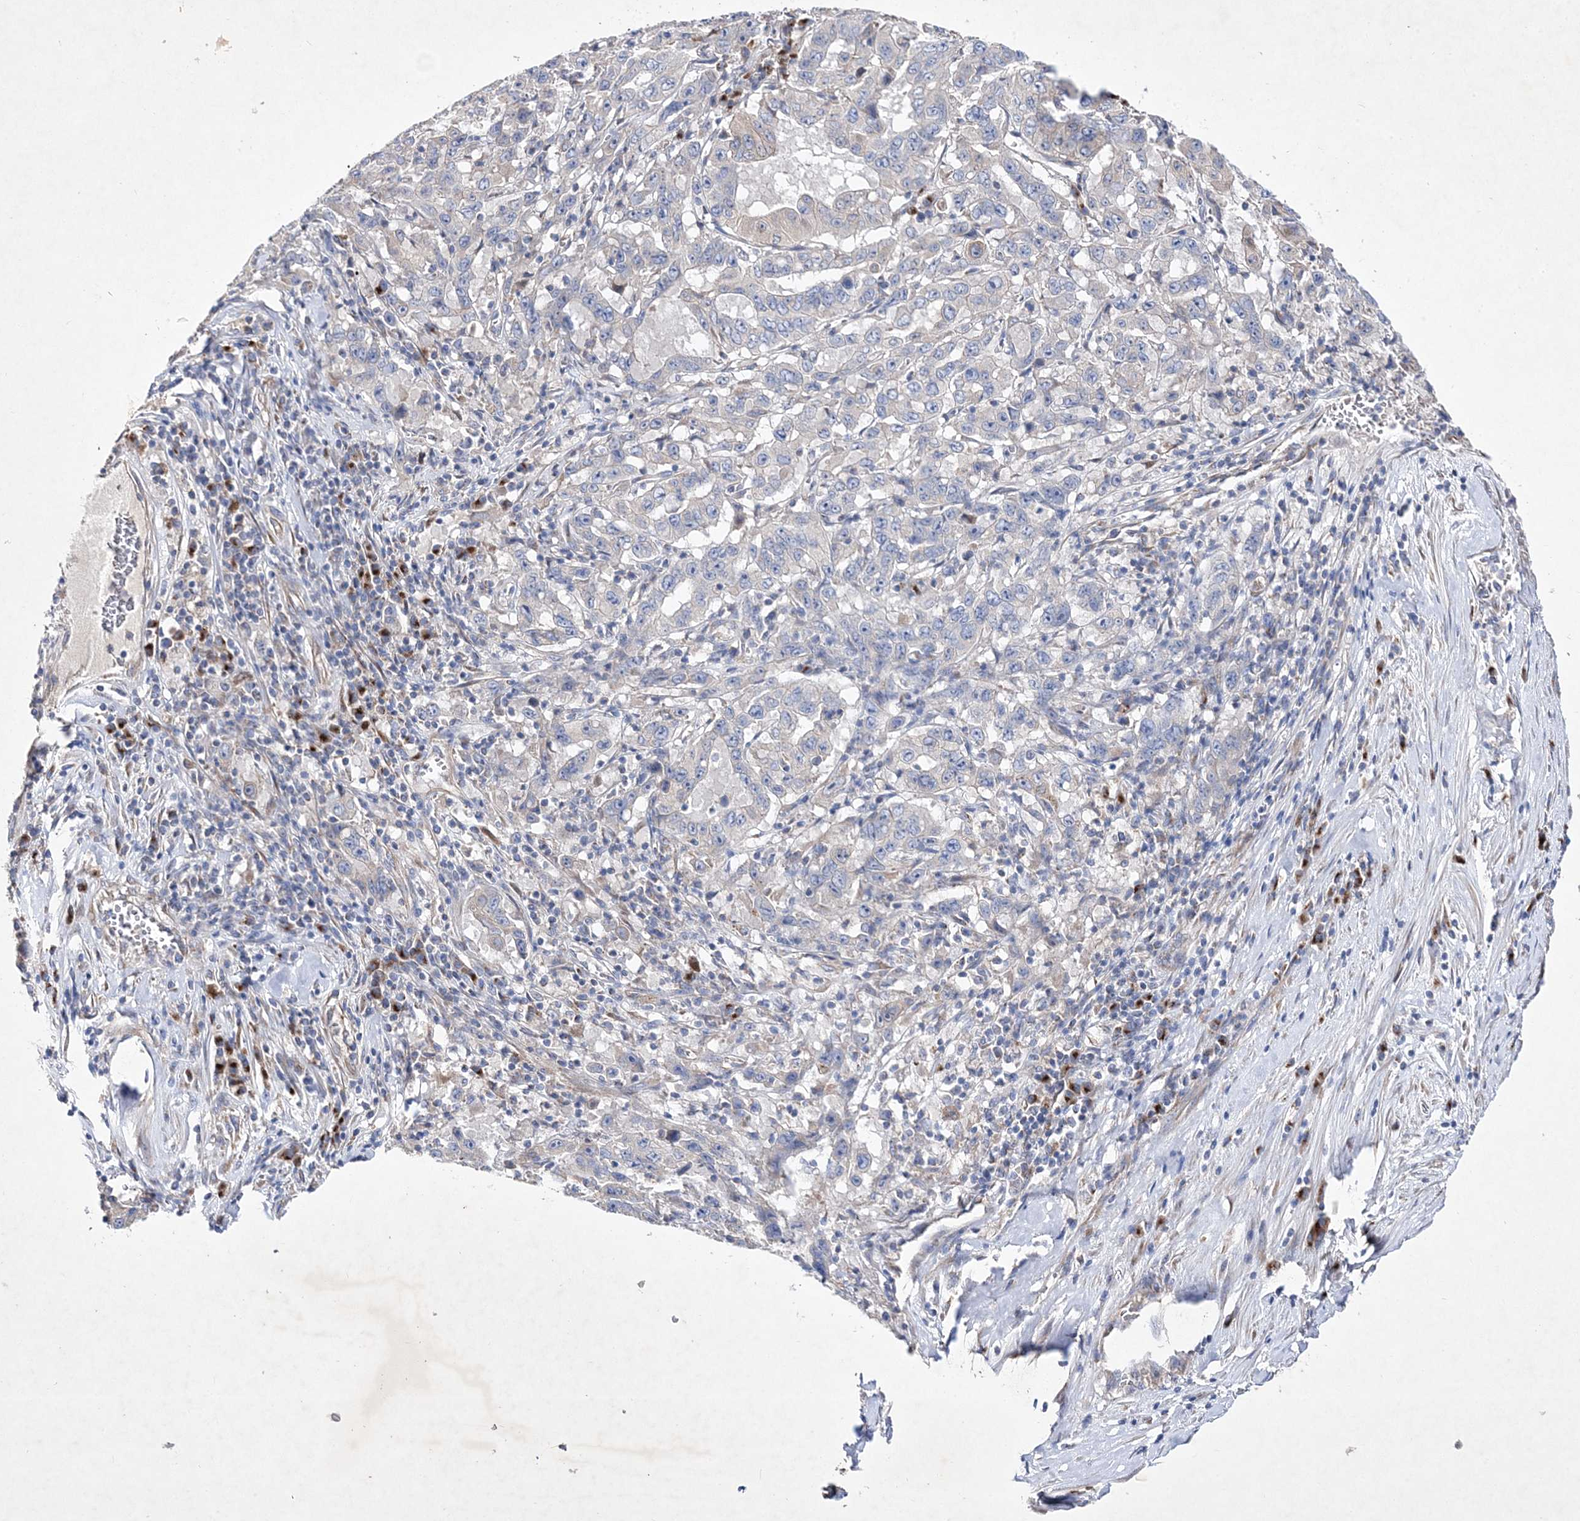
{"staining": {"intensity": "negative", "quantity": "none", "location": "none"}, "tissue": "pancreatic cancer", "cell_type": "Tumor cells", "image_type": "cancer", "snomed": [{"axis": "morphology", "description": "Adenocarcinoma, NOS"}, {"axis": "topography", "description": "Pancreas"}], "caption": "Adenocarcinoma (pancreatic) was stained to show a protein in brown. There is no significant staining in tumor cells.", "gene": "METTL8", "patient": {"sex": "male", "age": 63}}